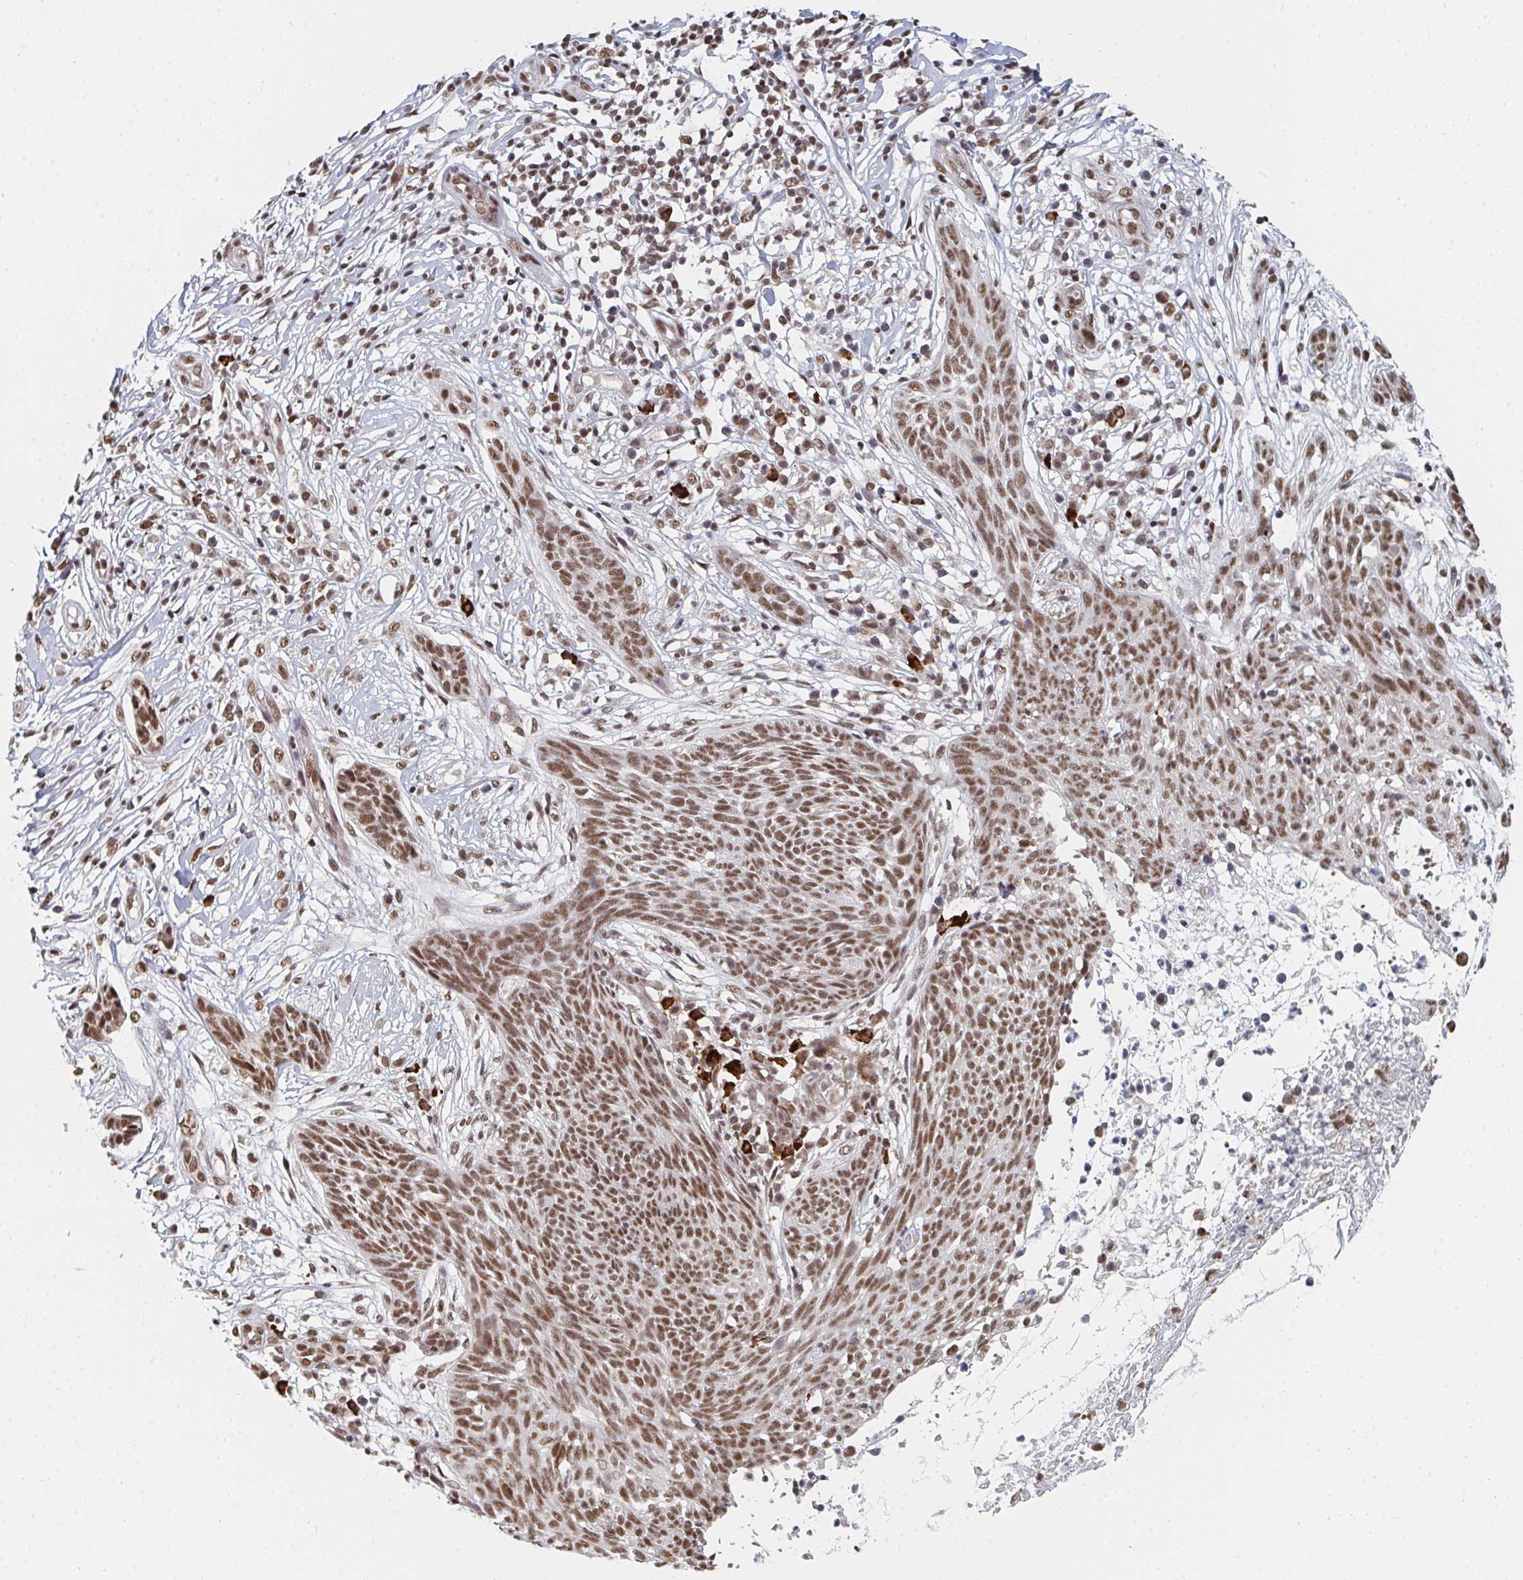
{"staining": {"intensity": "moderate", "quantity": ">75%", "location": "nuclear"}, "tissue": "skin cancer", "cell_type": "Tumor cells", "image_type": "cancer", "snomed": [{"axis": "morphology", "description": "Basal cell carcinoma"}, {"axis": "topography", "description": "Skin"}, {"axis": "topography", "description": "Skin, foot"}], "caption": "A medium amount of moderate nuclear expression is appreciated in about >75% of tumor cells in skin basal cell carcinoma tissue. The staining was performed using DAB, with brown indicating positive protein expression. Nuclei are stained blue with hematoxylin.", "gene": "MBNL1", "patient": {"sex": "female", "age": 86}}